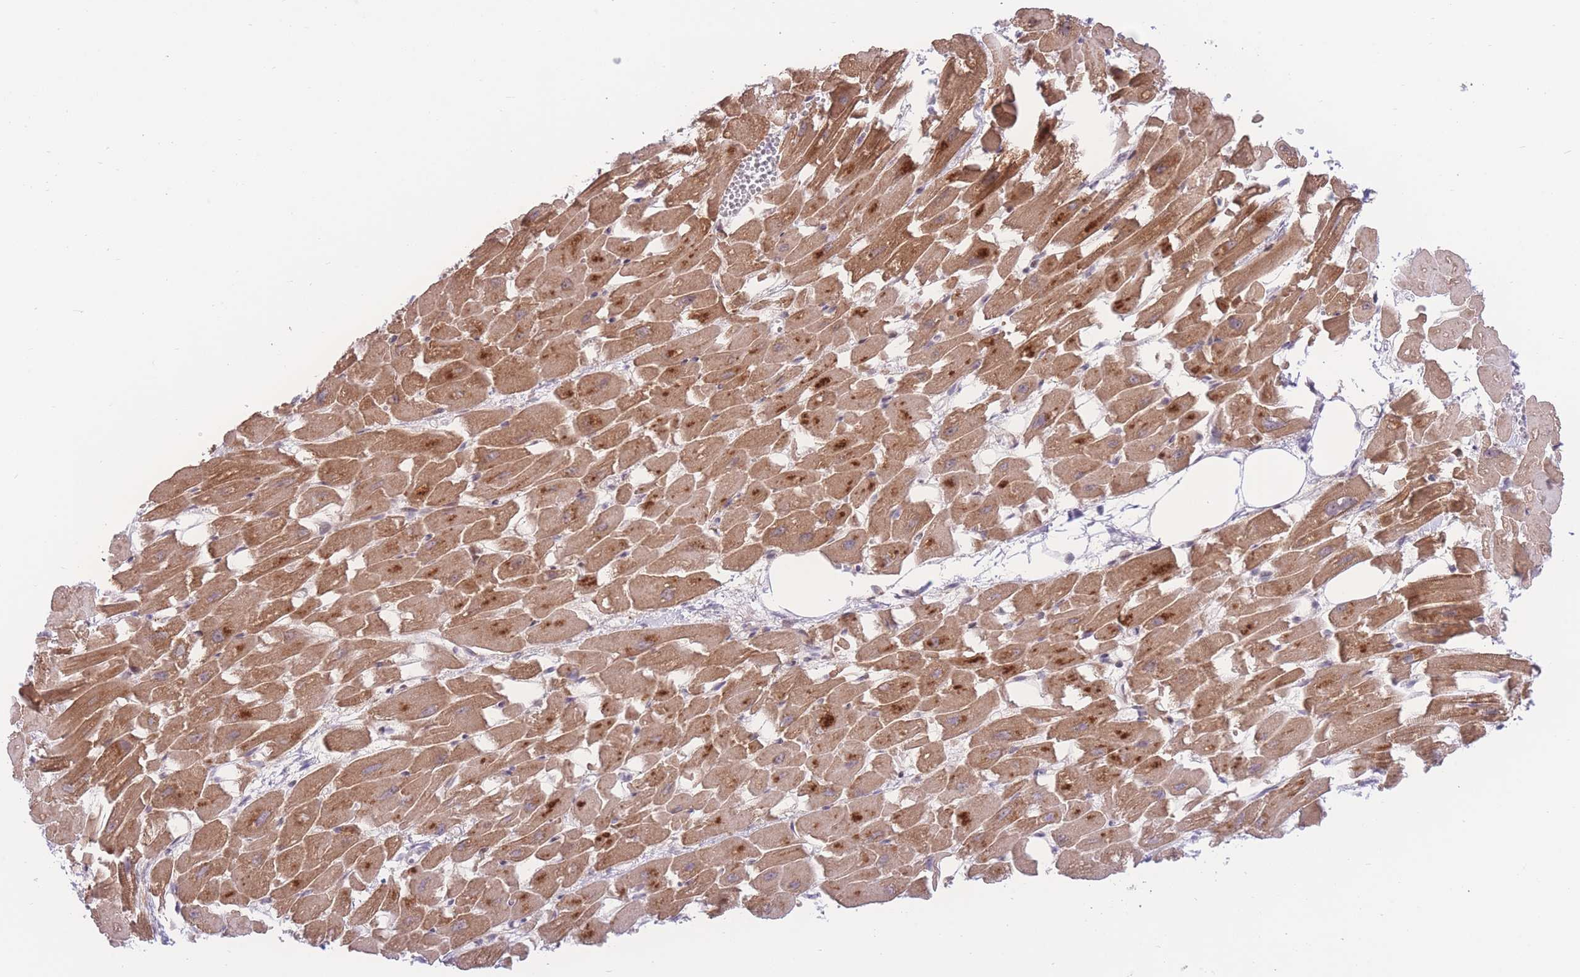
{"staining": {"intensity": "moderate", "quantity": ">75%", "location": "cytoplasmic/membranous,nuclear"}, "tissue": "heart muscle", "cell_type": "Cardiomyocytes", "image_type": "normal", "snomed": [{"axis": "morphology", "description": "Normal tissue, NOS"}, {"axis": "topography", "description": "Heart"}], "caption": "A brown stain shows moderate cytoplasmic/membranous,nuclear expression of a protein in cardiomyocytes of normal human heart muscle. (DAB (3,3'-diaminobenzidine) IHC, brown staining for protein, blue staining for nuclei).", "gene": "PCIF1", "patient": {"sex": "female", "age": 64}}